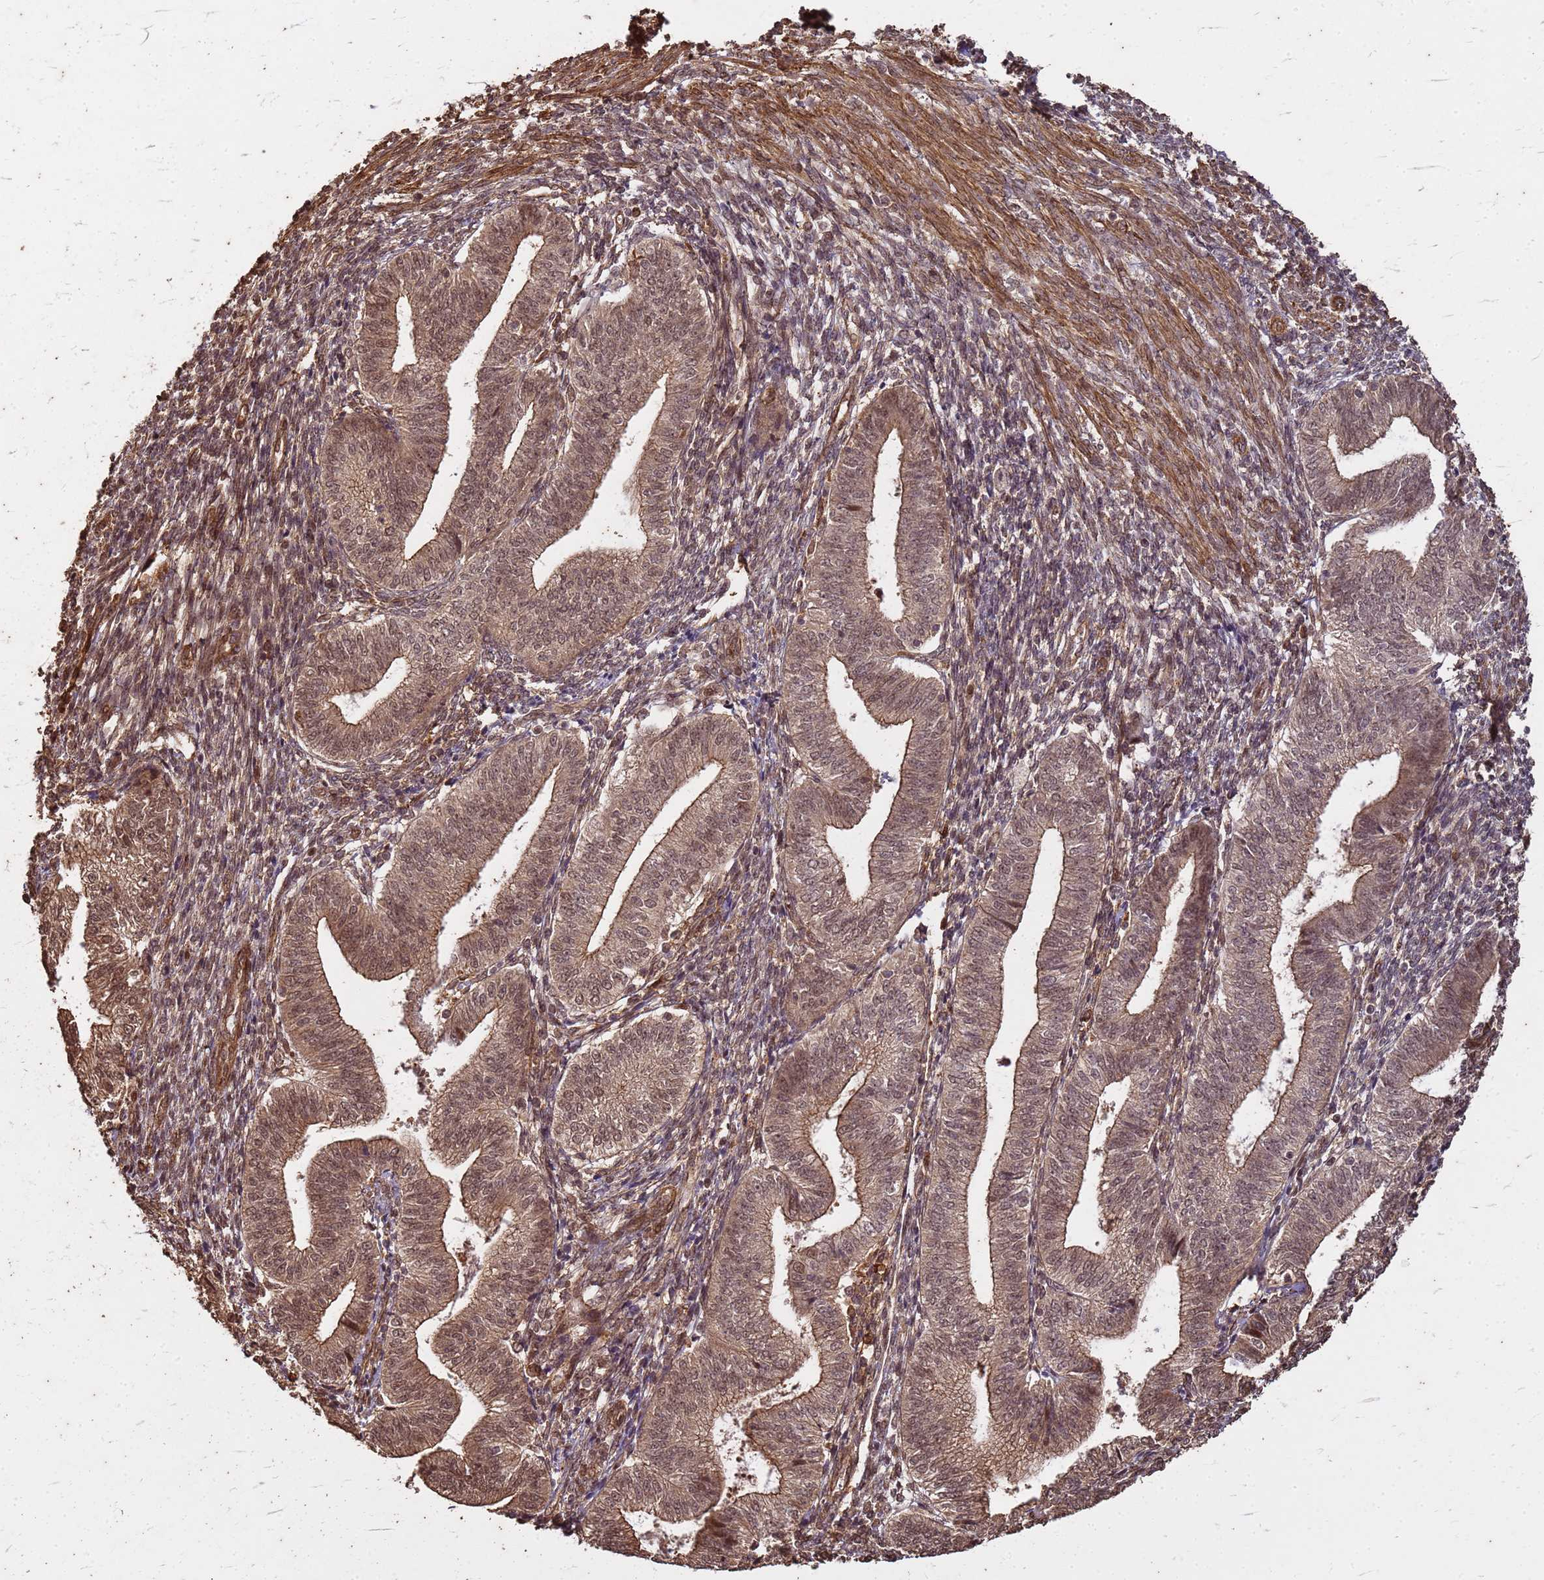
{"staining": {"intensity": "moderate", "quantity": "25%-75%", "location": "cytoplasmic/membranous"}, "tissue": "endometrium", "cell_type": "Cells in endometrial stroma", "image_type": "normal", "snomed": [{"axis": "morphology", "description": "Normal tissue, NOS"}, {"axis": "topography", "description": "Endometrium"}], "caption": "Immunohistochemistry (IHC) photomicrograph of unremarkable endometrium: endometrium stained using IHC reveals medium levels of moderate protein expression localized specifically in the cytoplasmic/membranous of cells in endometrial stroma, appearing as a cytoplasmic/membranous brown color.", "gene": "KIF26A", "patient": {"sex": "female", "age": 34}}